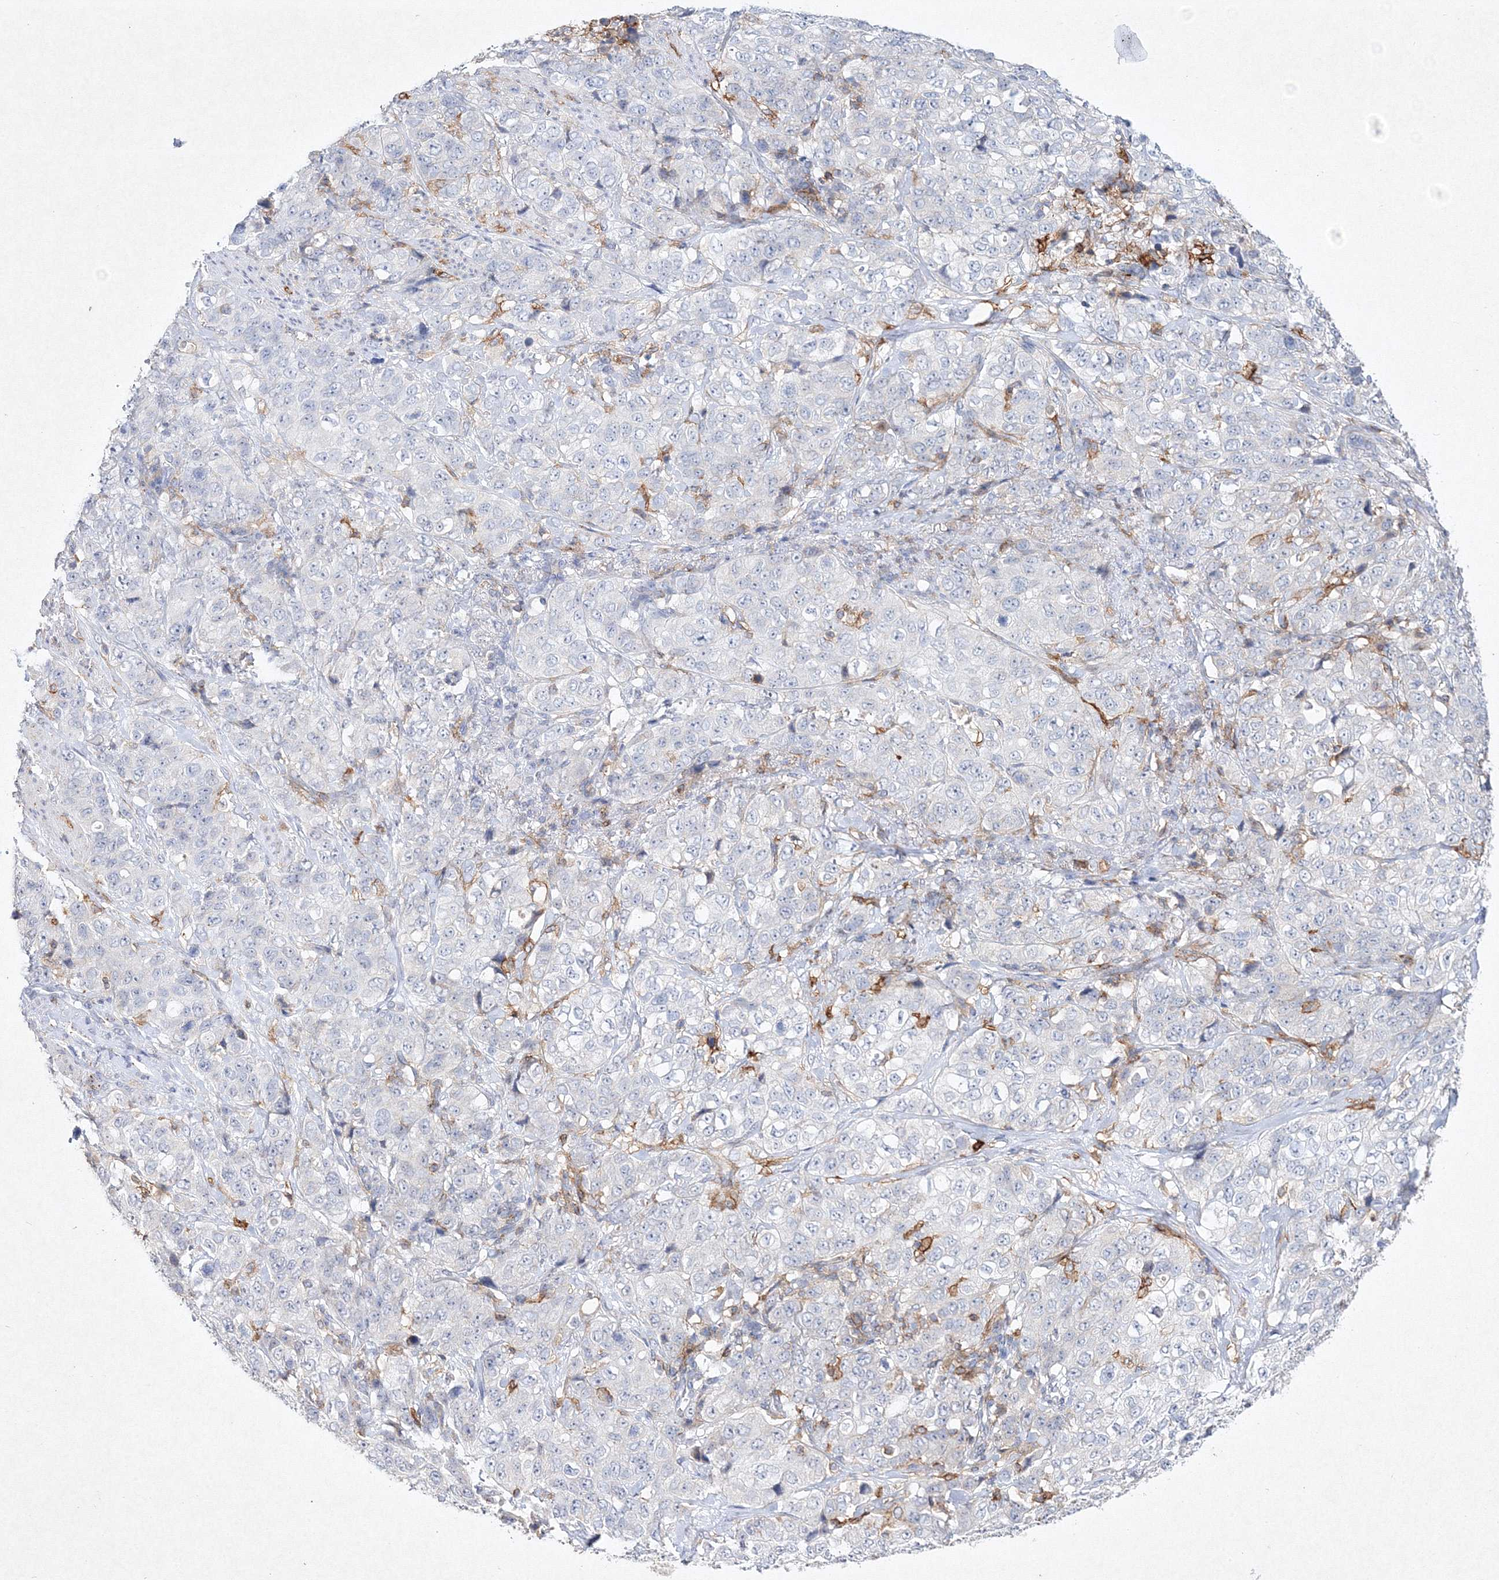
{"staining": {"intensity": "negative", "quantity": "none", "location": "none"}, "tissue": "stomach cancer", "cell_type": "Tumor cells", "image_type": "cancer", "snomed": [{"axis": "morphology", "description": "Adenocarcinoma, NOS"}, {"axis": "topography", "description": "Stomach"}], "caption": "DAB immunohistochemical staining of stomach adenocarcinoma shows no significant positivity in tumor cells. (IHC, brightfield microscopy, high magnification).", "gene": "HCST", "patient": {"sex": "male", "age": 48}}